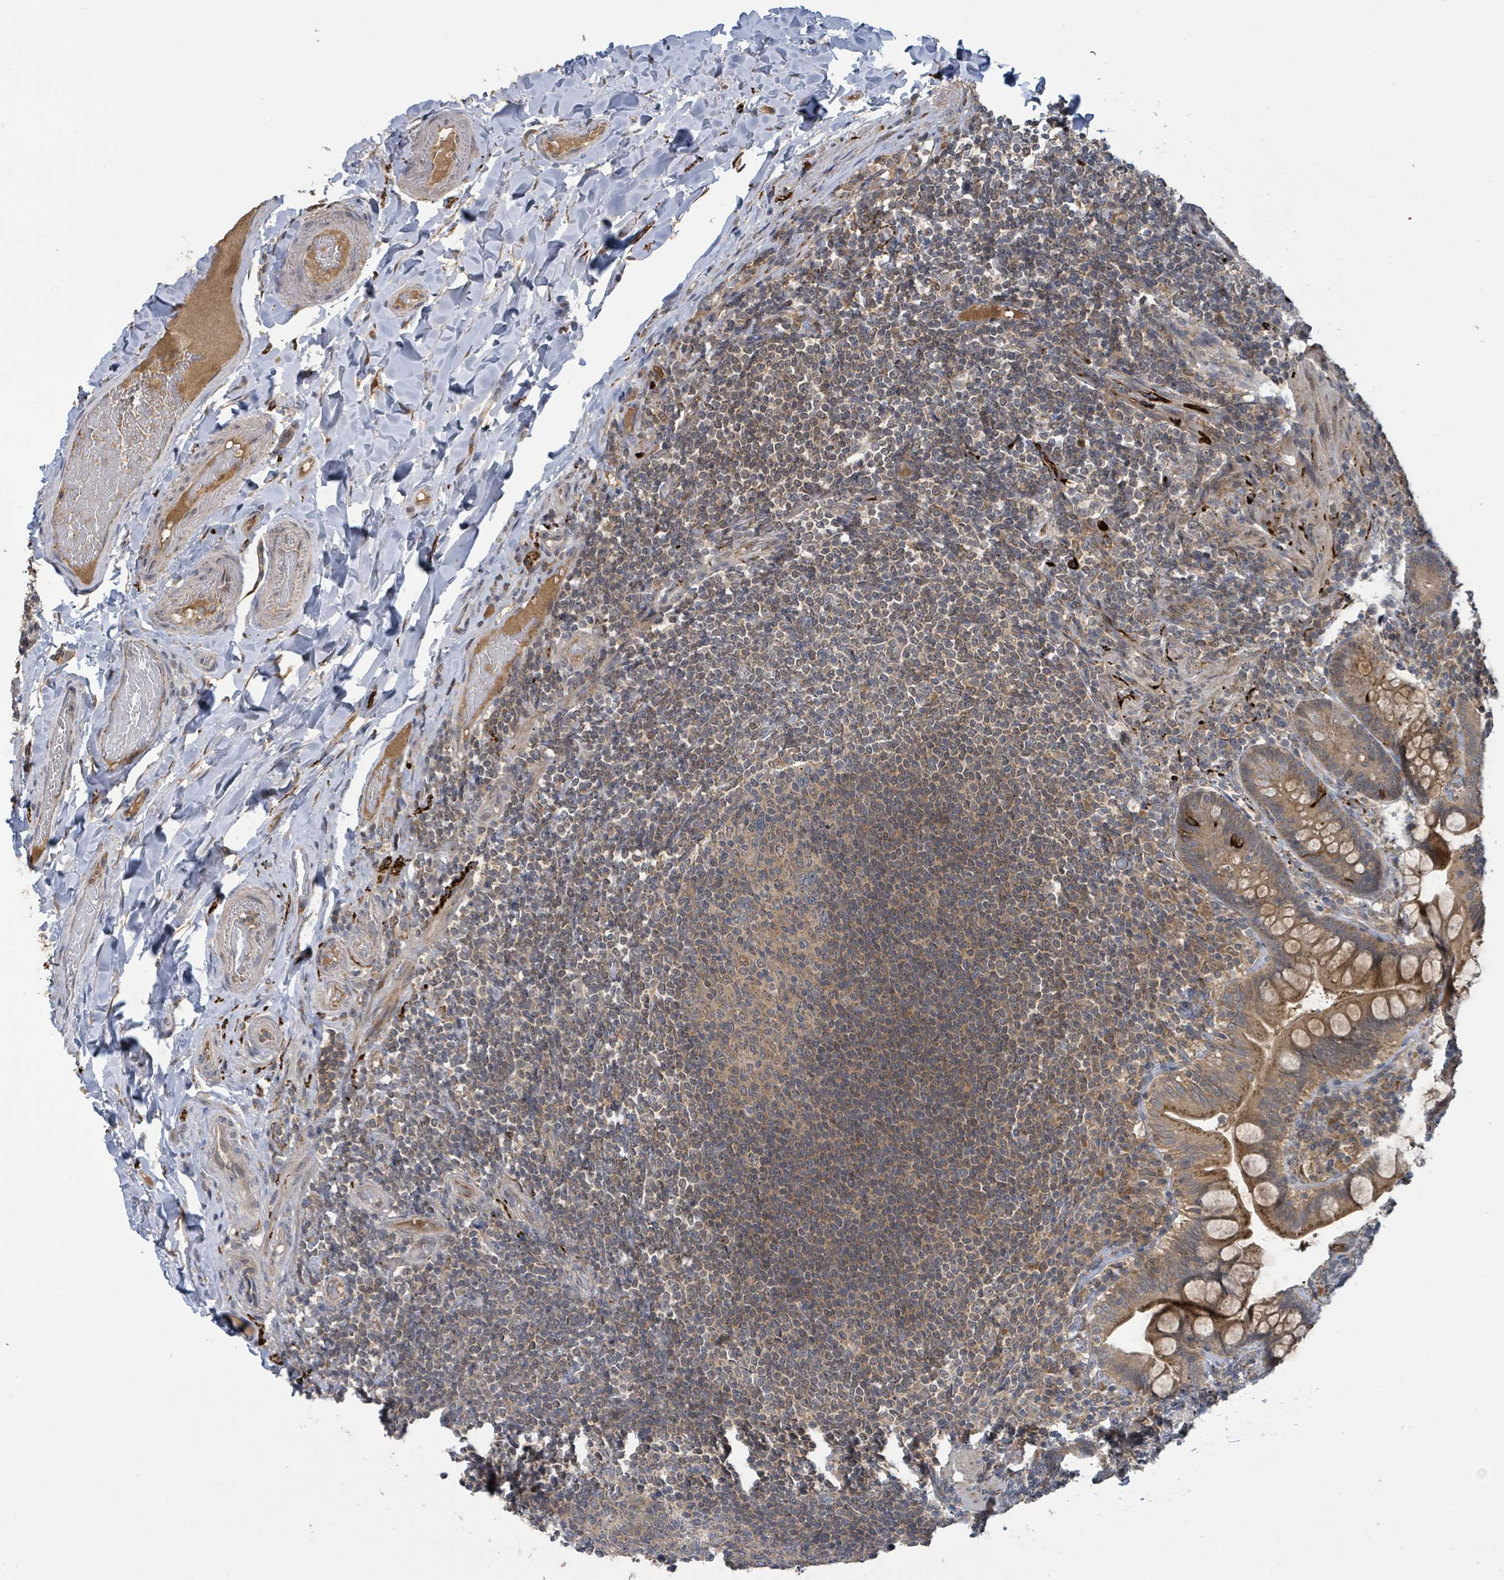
{"staining": {"intensity": "moderate", "quantity": ">75%", "location": "cytoplasmic/membranous"}, "tissue": "small intestine", "cell_type": "Glandular cells", "image_type": "normal", "snomed": [{"axis": "morphology", "description": "Normal tissue, NOS"}, {"axis": "topography", "description": "Small intestine"}], "caption": "Human small intestine stained with a brown dye demonstrates moderate cytoplasmic/membranous positive staining in about >75% of glandular cells.", "gene": "CCDC121", "patient": {"sex": "male", "age": 70}}